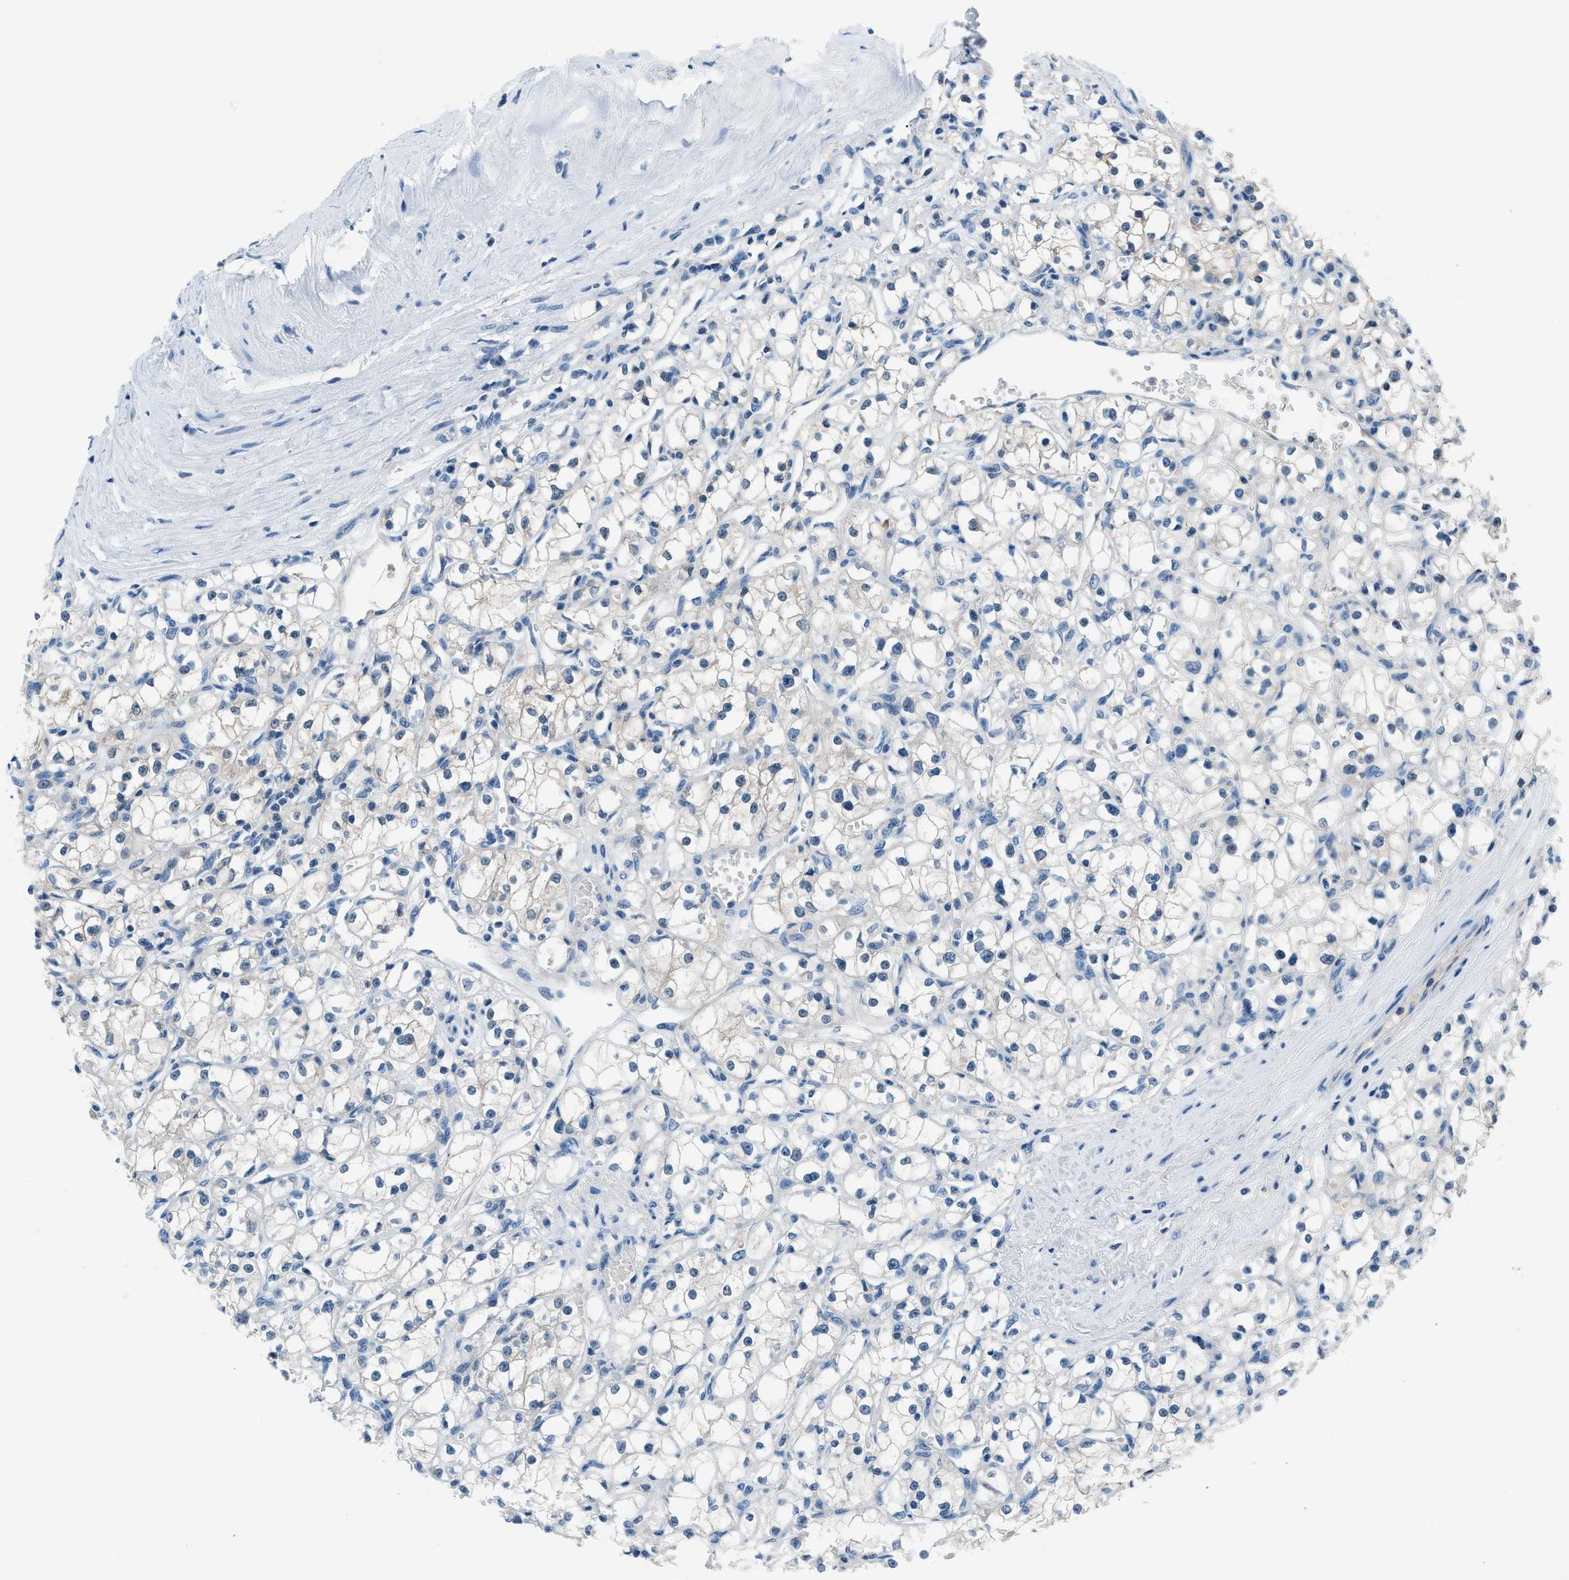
{"staining": {"intensity": "negative", "quantity": "none", "location": "none"}, "tissue": "renal cancer", "cell_type": "Tumor cells", "image_type": "cancer", "snomed": [{"axis": "morphology", "description": "Adenocarcinoma, NOS"}, {"axis": "topography", "description": "Kidney"}], "caption": "Image shows no significant protein staining in tumor cells of renal cancer. Brightfield microscopy of IHC stained with DAB (3,3'-diaminobenzidine) (brown) and hematoxylin (blue), captured at high magnification.", "gene": "ACP1", "patient": {"sex": "male", "age": 56}}